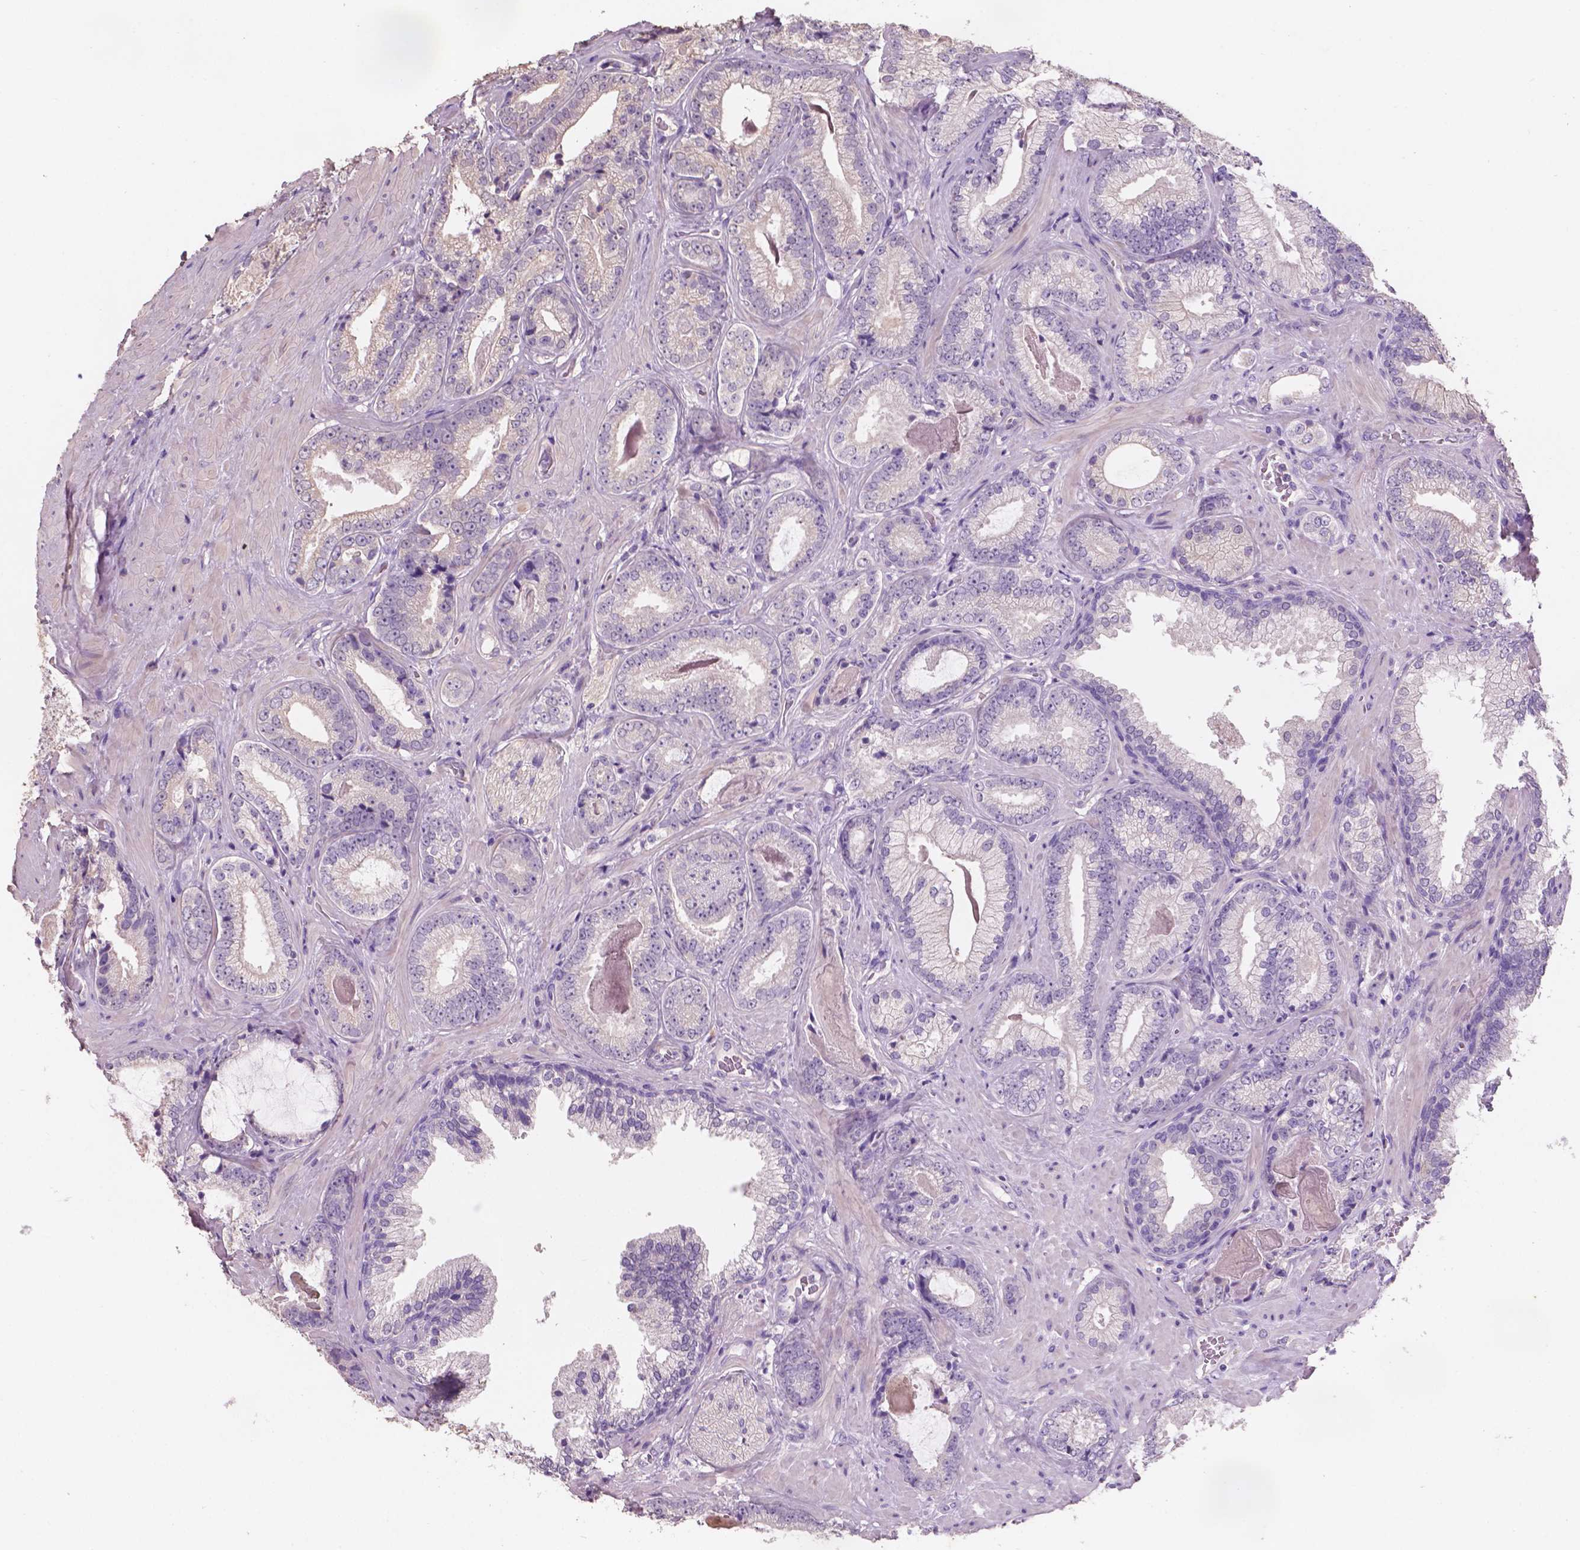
{"staining": {"intensity": "negative", "quantity": "none", "location": "none"}, "tissue": "prostate cancer", "cell_type": "Tumor cells", "image_type": "cancer", "snomed": [{"axis": "morphology", "description": "Adenocarcinoma, Low grade"}, {"axis": "topography", "description": "Prostate"}], "caption": "Image shows no significant protein positivity in tumor cells of prostate cancer. Nuclei are stained in blue.", "gene": "SBSN", "patient": {"sex": "male", "age": 61}}